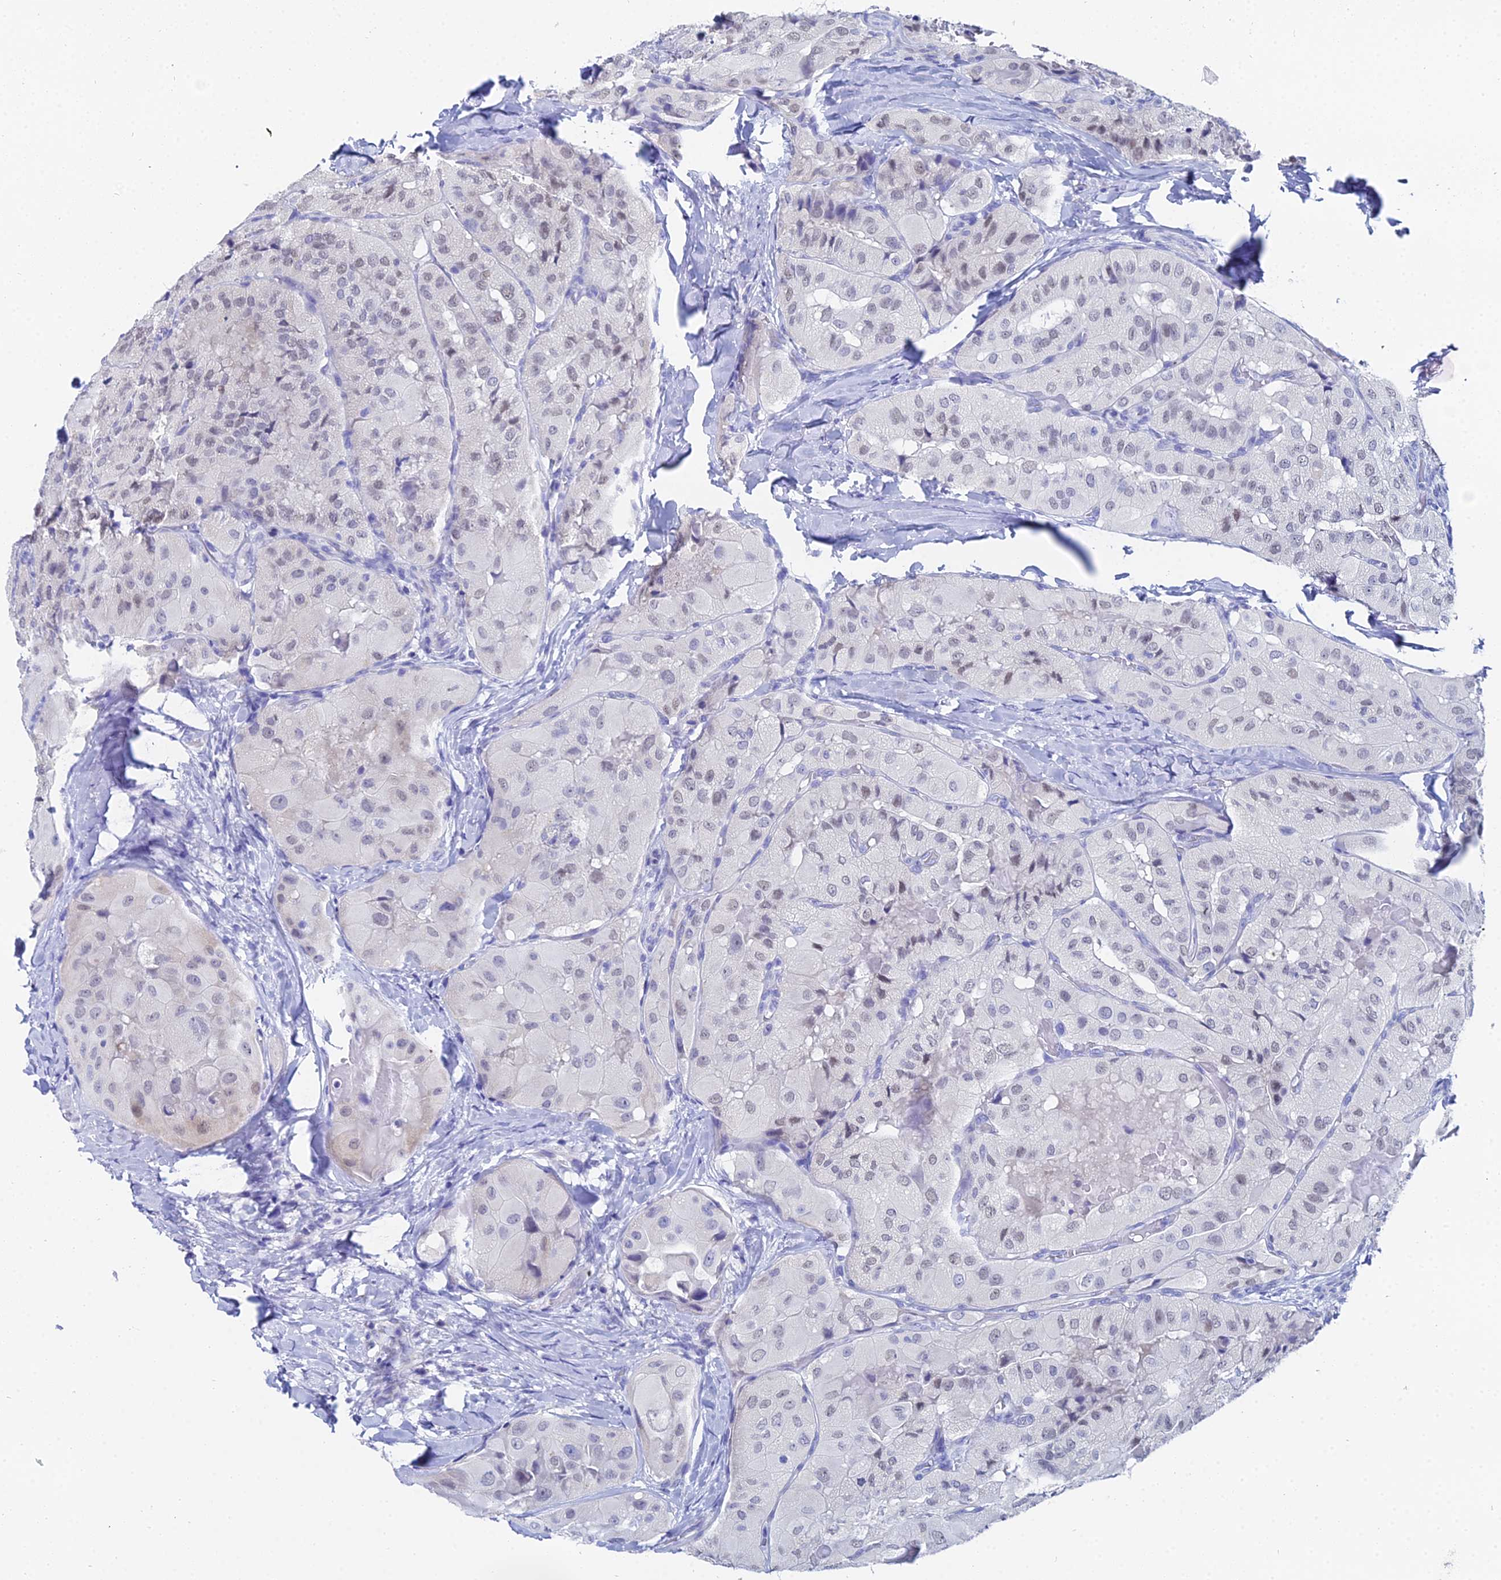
{"staining": {"intensity": "weak", "quantity": "<25%", "location": "nuclear"}, "tissue": "thyroid cancer", "cell_type": "Tumor cells", "image_type": "cancer", "snomed": [{"axis": "morphology", "description": "Normal tissue, NOS"}, {"axis": "morphology", "description": "Papillary adenocarcinoma, NOS"}, {"axis": "topography", "description": "Thyroid gland"}], "caption": "A high-resolution micrograph shows immunohistochemistry (IHC) staining of thyroid cancer, which demonstrates no significant expression in tumor cells. The staining is performed using DAB brown chromogen with nuclei counter-stained in using hematoxylin.", "gene": "OCM", "patient": {"sex": "female", "age": 59}}